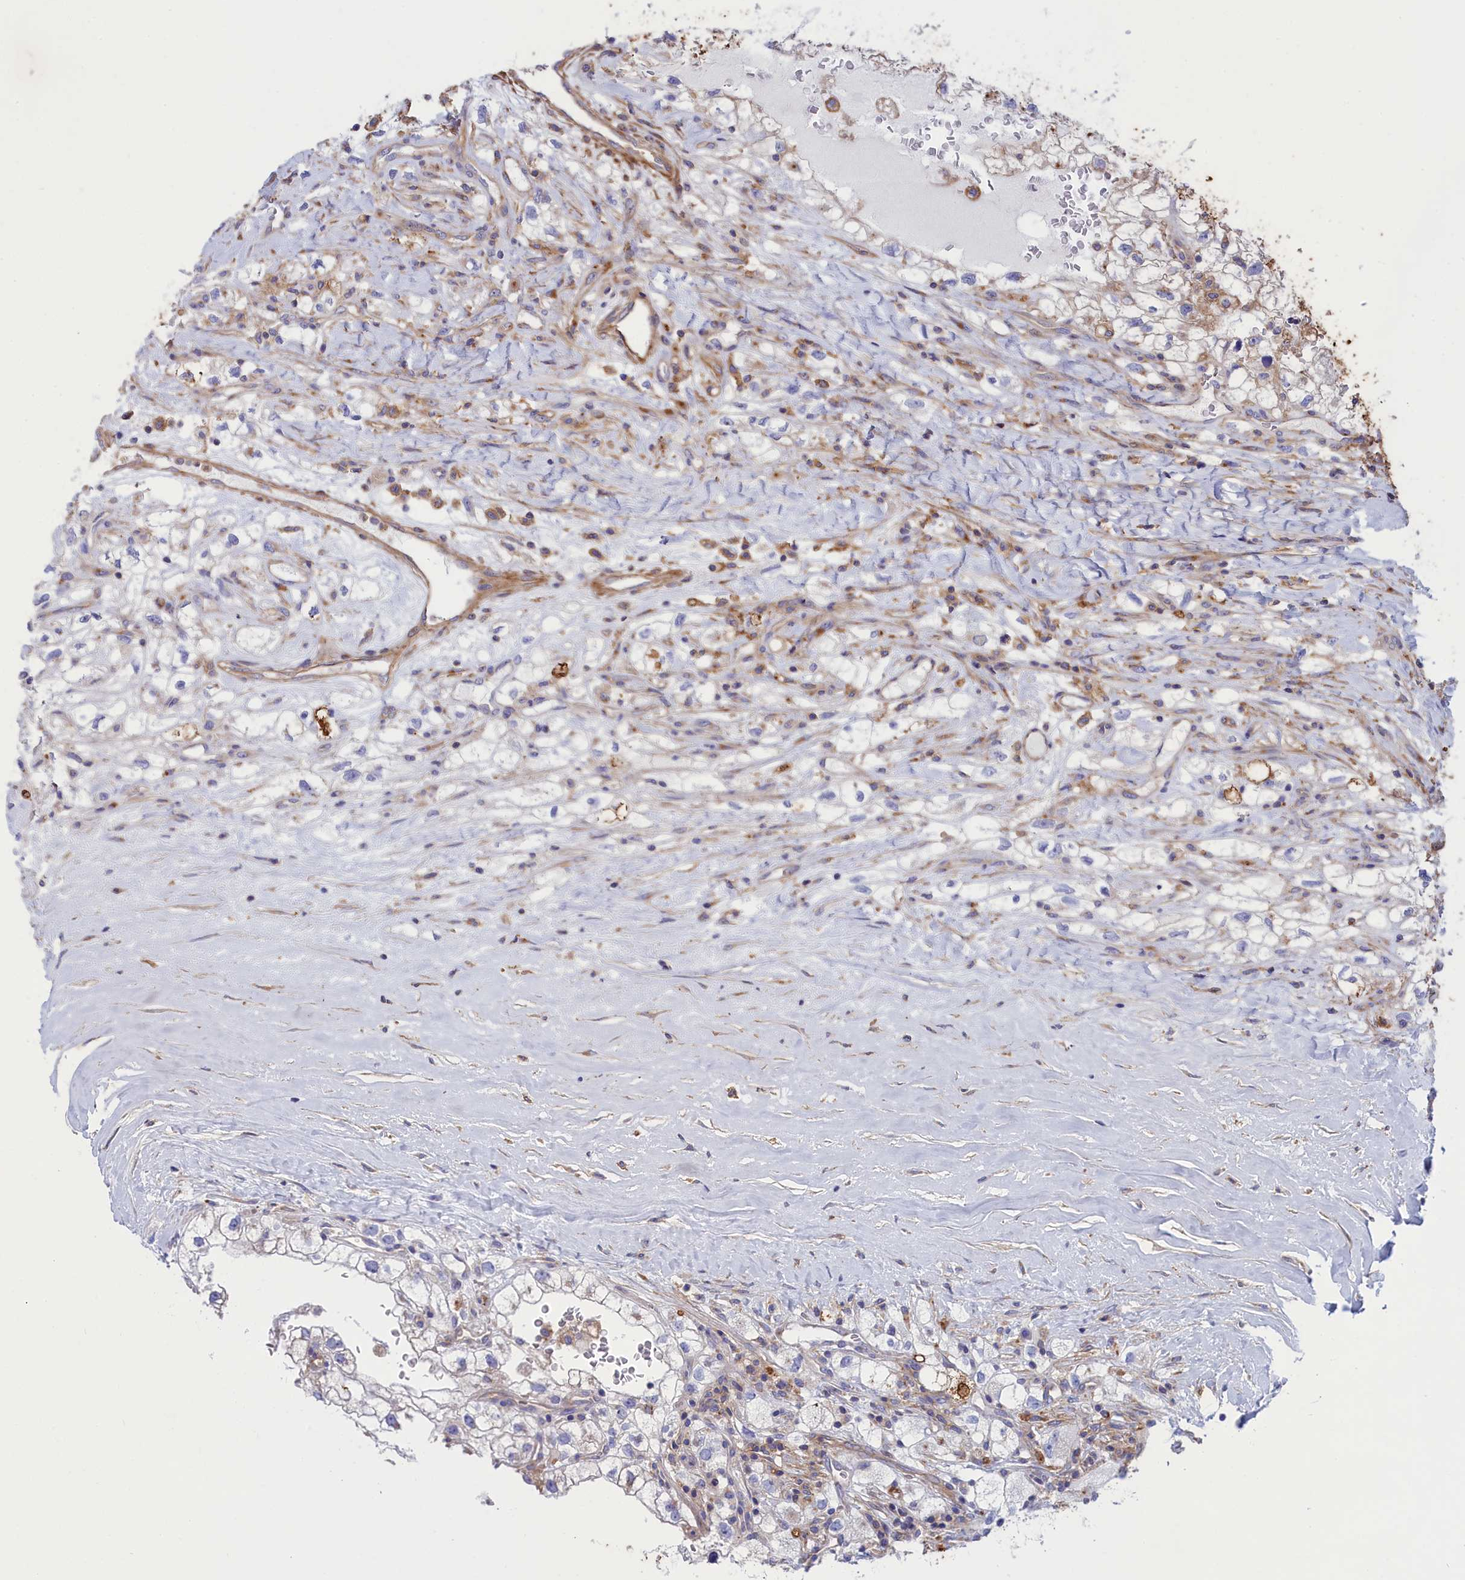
{"staining": {"intensity": "negative", "quantity": "none", "location": "none"}, "tissue": "renal cancer", "cell_type": "Tumor cells", "image_type": "cancer", "snomed": [{"axis": "morphology", "description": "Adenocarcinoma, NOS"}, {"axis": "topography", "description": "Kidney"}], "caption": "Tumor cells show no significant staining in renal cancer (adenocarcinoma).", "gene": "SCAMP4", "patient": {"sex": "male", "age": 59}}